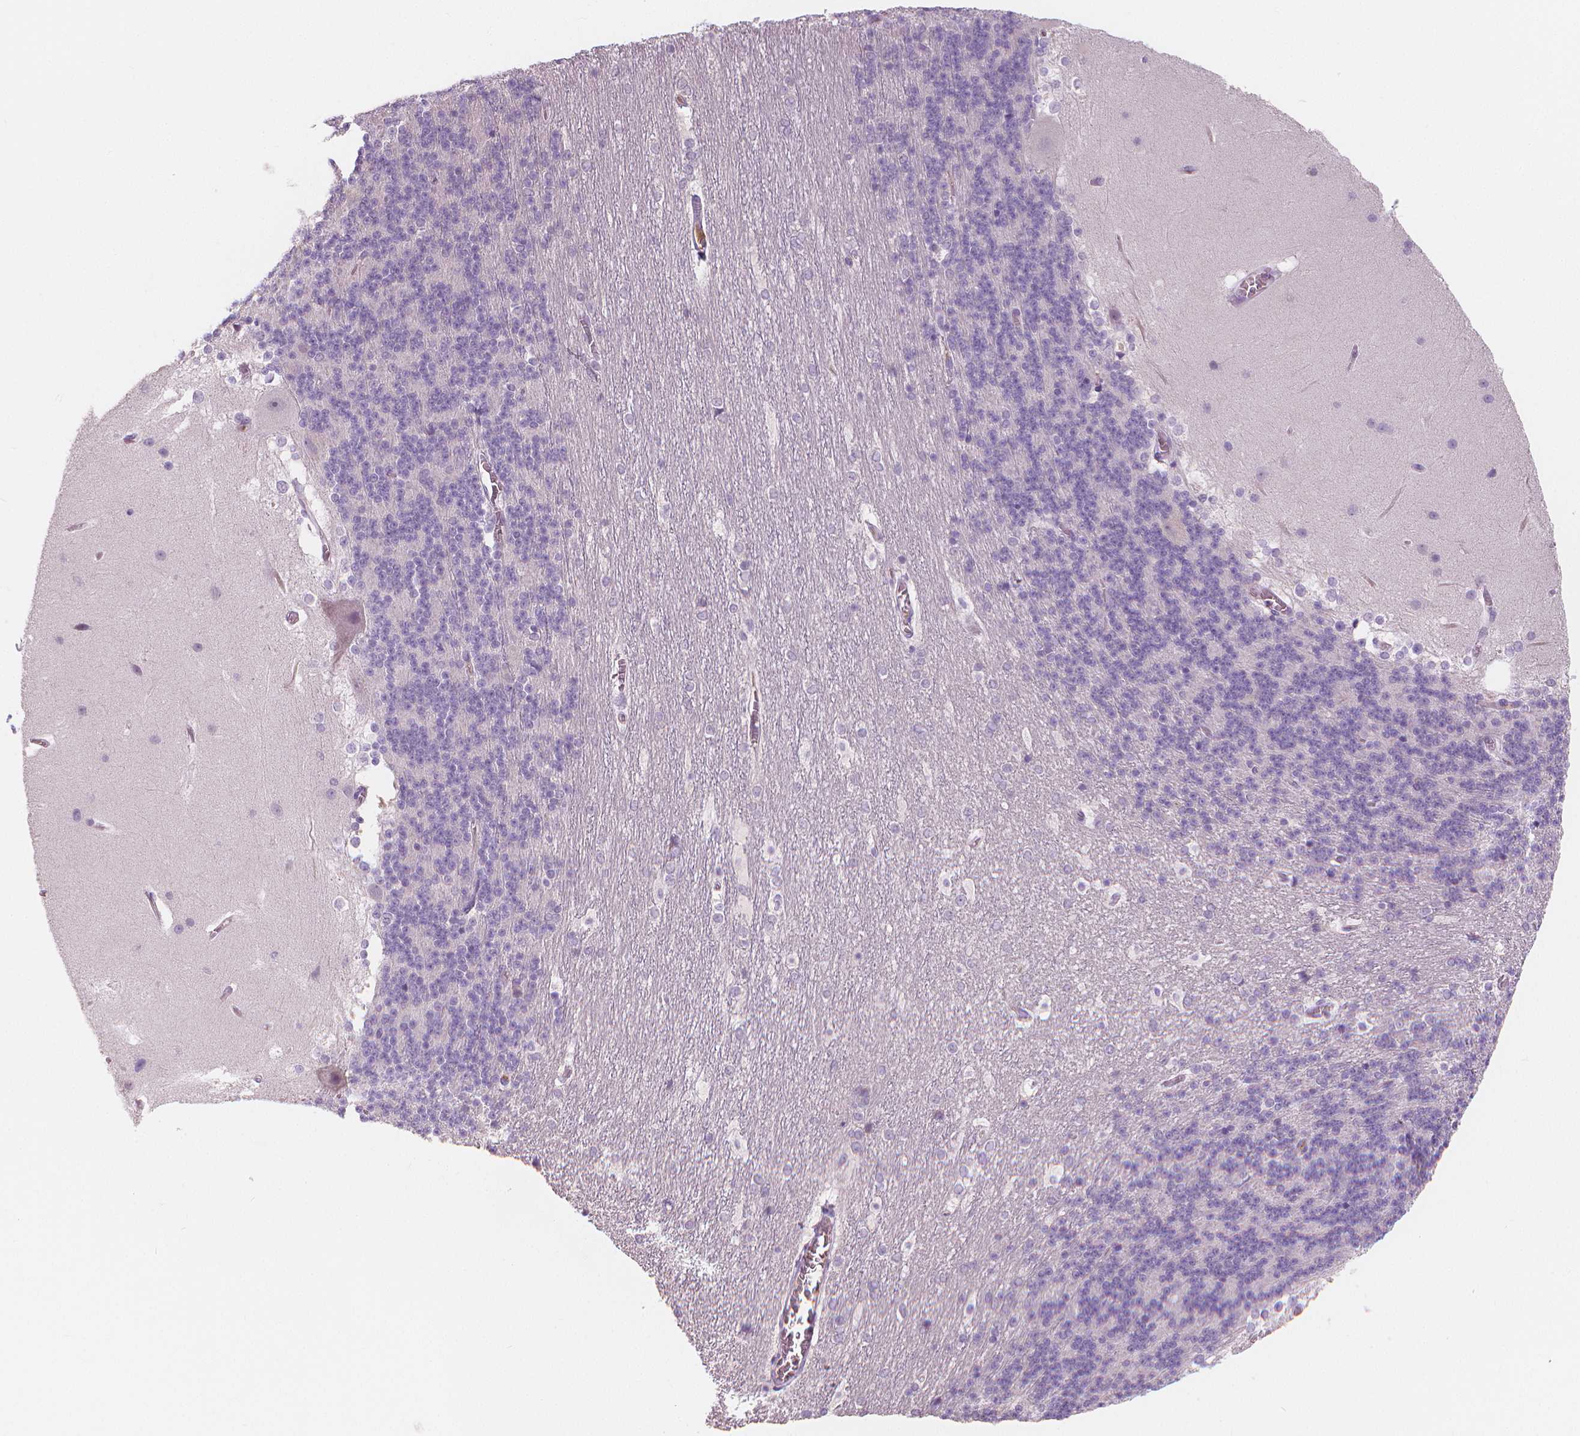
{"staining": {"intensity": "negative", "quantity": "none", "location": "none"}, "tissue": "cerebellum", "cell_type": "Cells in granular layer", "image_type": "normal", "snomed": [{"axis": "morphology", "description": "Normal tissue, NOS"}, {"axis": "topography", "description": "Cerebellum"}], "caption": "IHC histopathology image of benign cerebellum stained for a protein (brown), which shows no staining in cells in granular layer.", "gene": "APOA4", "patient": {"sex": "female", "age": 19}}